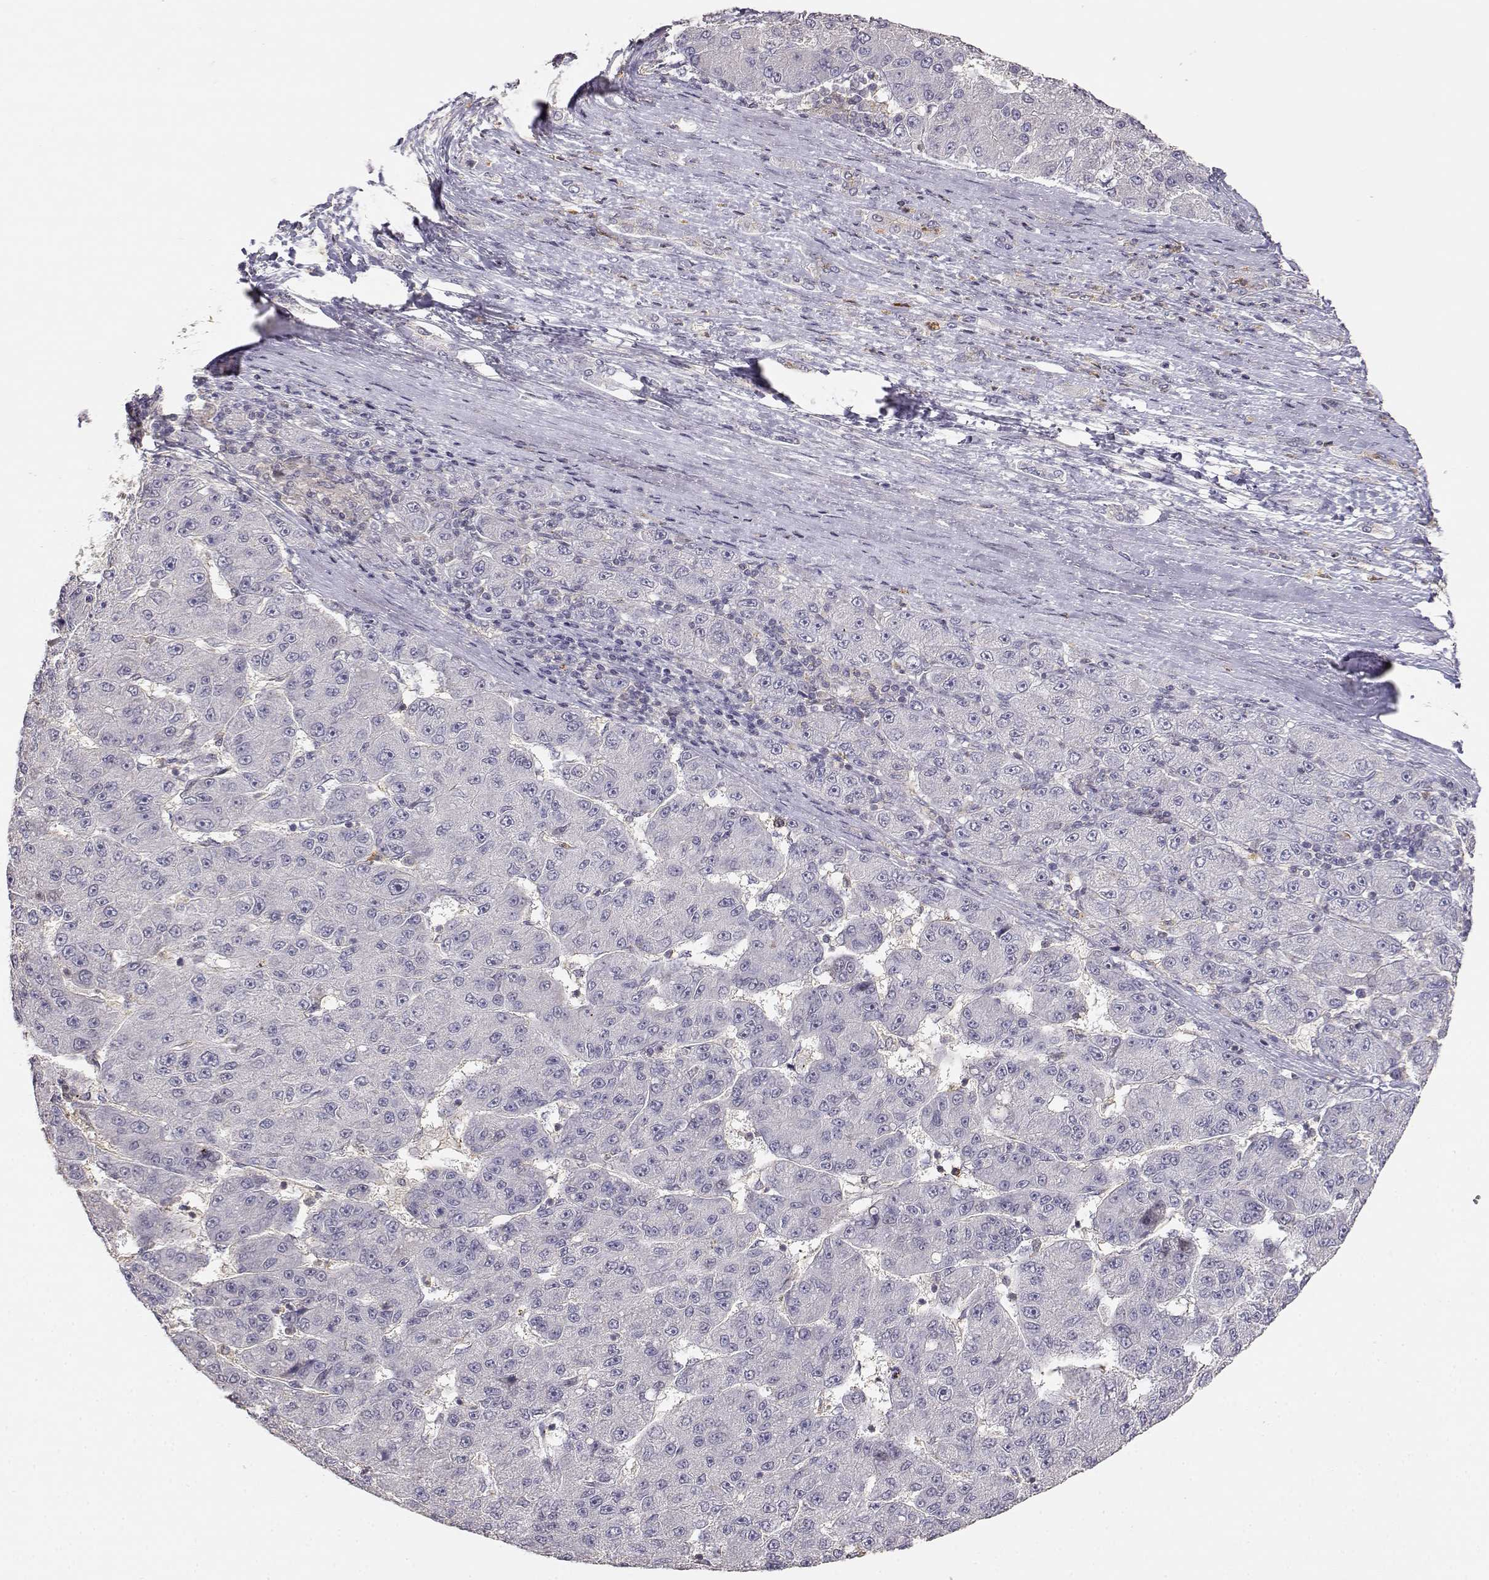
{"staining": {"intensity": "negative", "quantity": "none", "location": "none"}, "tissue": "liver cancer", "cell_type": "Tumor cells", "image_type": "cancer", "snomed": [{"axis": "morphology", "description": "Carcinoma, Hepatocellular, NOS"}, {"axis": "topography", "description": "Liver"}], "caption": "Protein analysis of liver hepatocellular carcinoma demonstrates no significant staining in tumor cells.", "gene": "TNFRSF10C", "patient": {"sex": "male", "age": 67}}